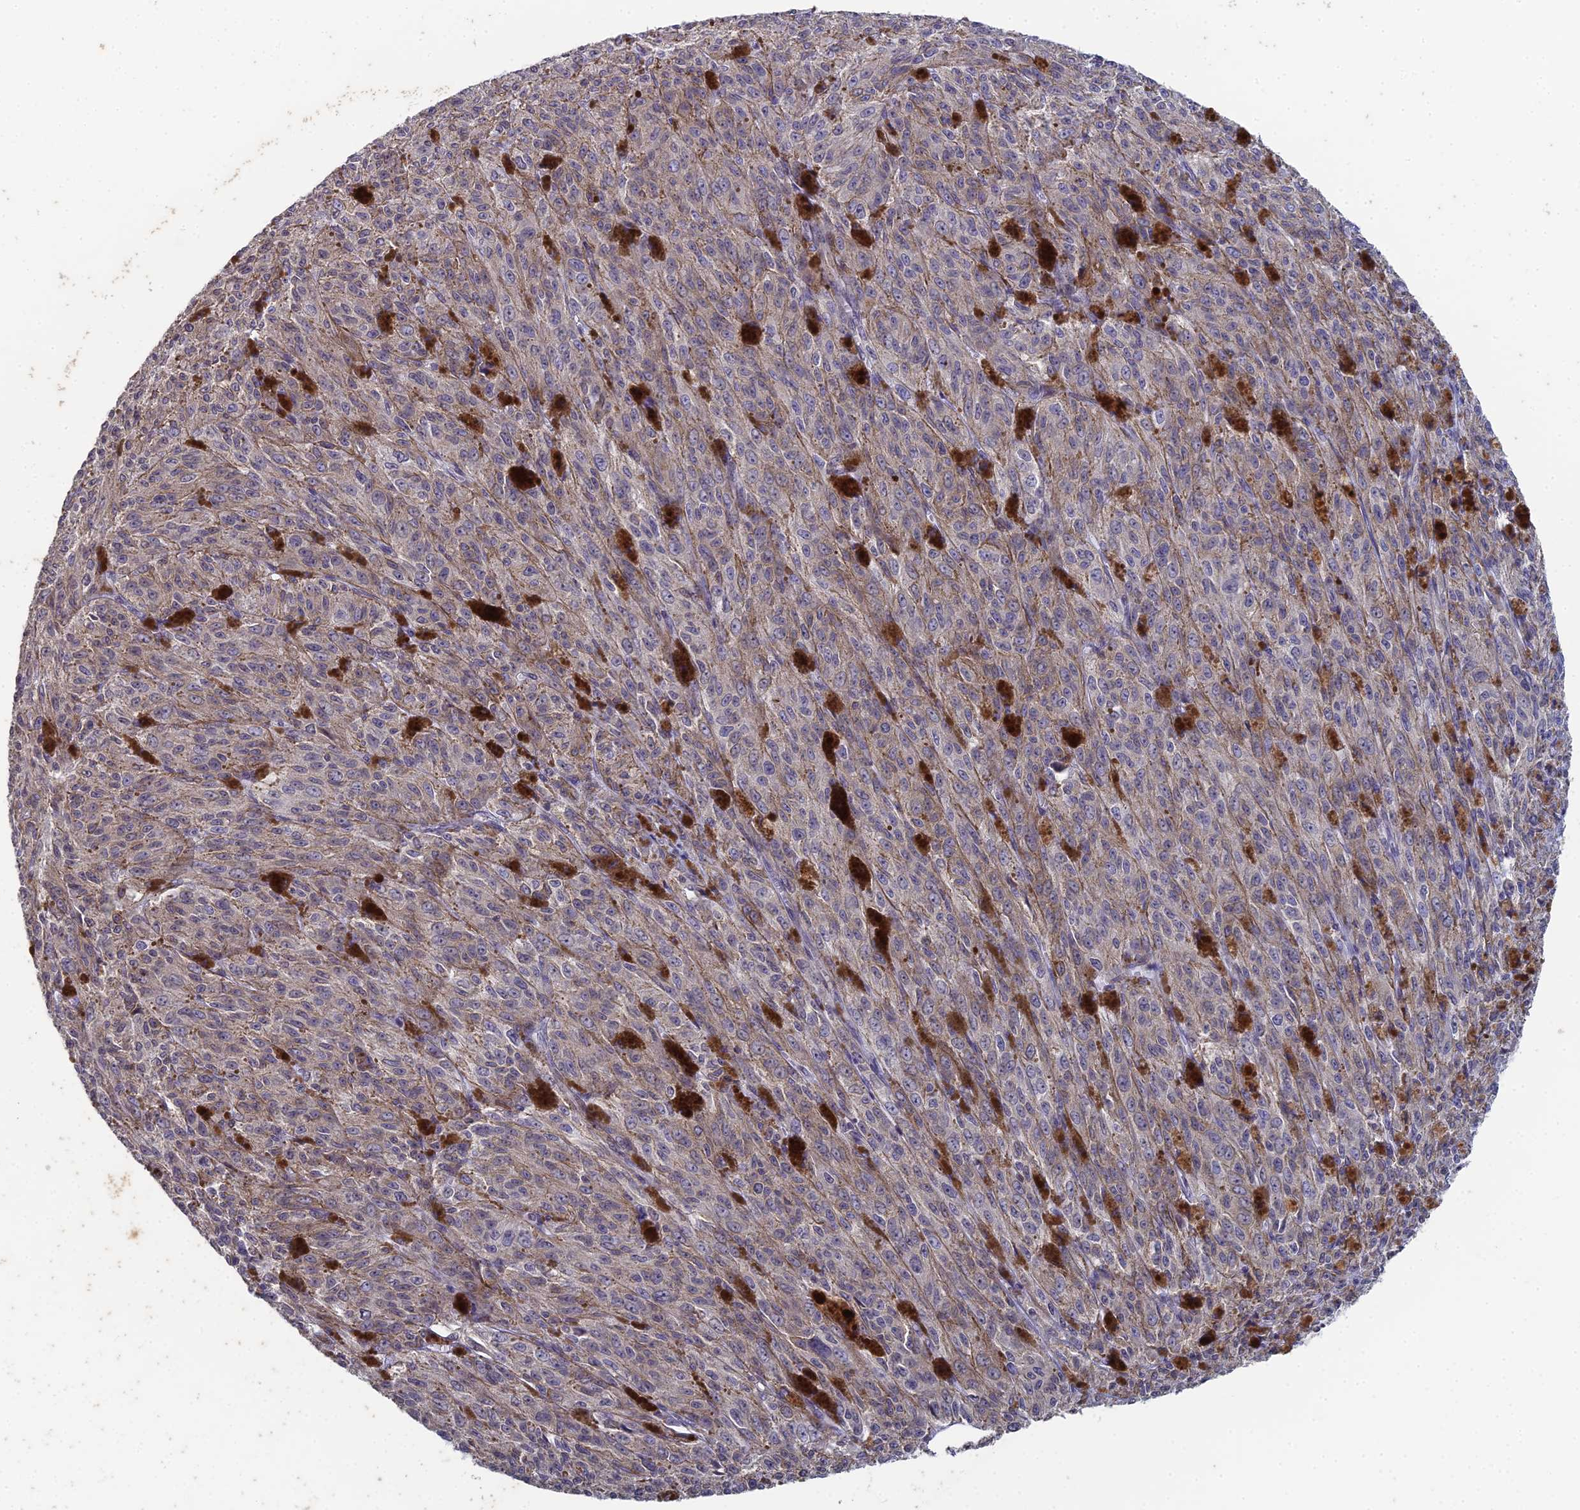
{"staining": {"intensity": "weak", "quantity": "25%-75%", "location": "cytoplasmic/membranous"}, "tissue": "melanoma", "cell_type": "Tumor cells", "image_type": "cancer", "snomed": [{"axis": "morphology", "description": "Malignant melanoma, NOS"}, {"axis": "topography", "description": "Skin"}], "caption": "This photomicrograph exhibits melanoma stained with IHC to label a protein in brown. The cytoplasmic/membranous of tumor cells show weak positivity for the protein. Nuclei are counter-stained blue.", "gene": "PRR22", "patient": {"sex": "female", "age": 52}}